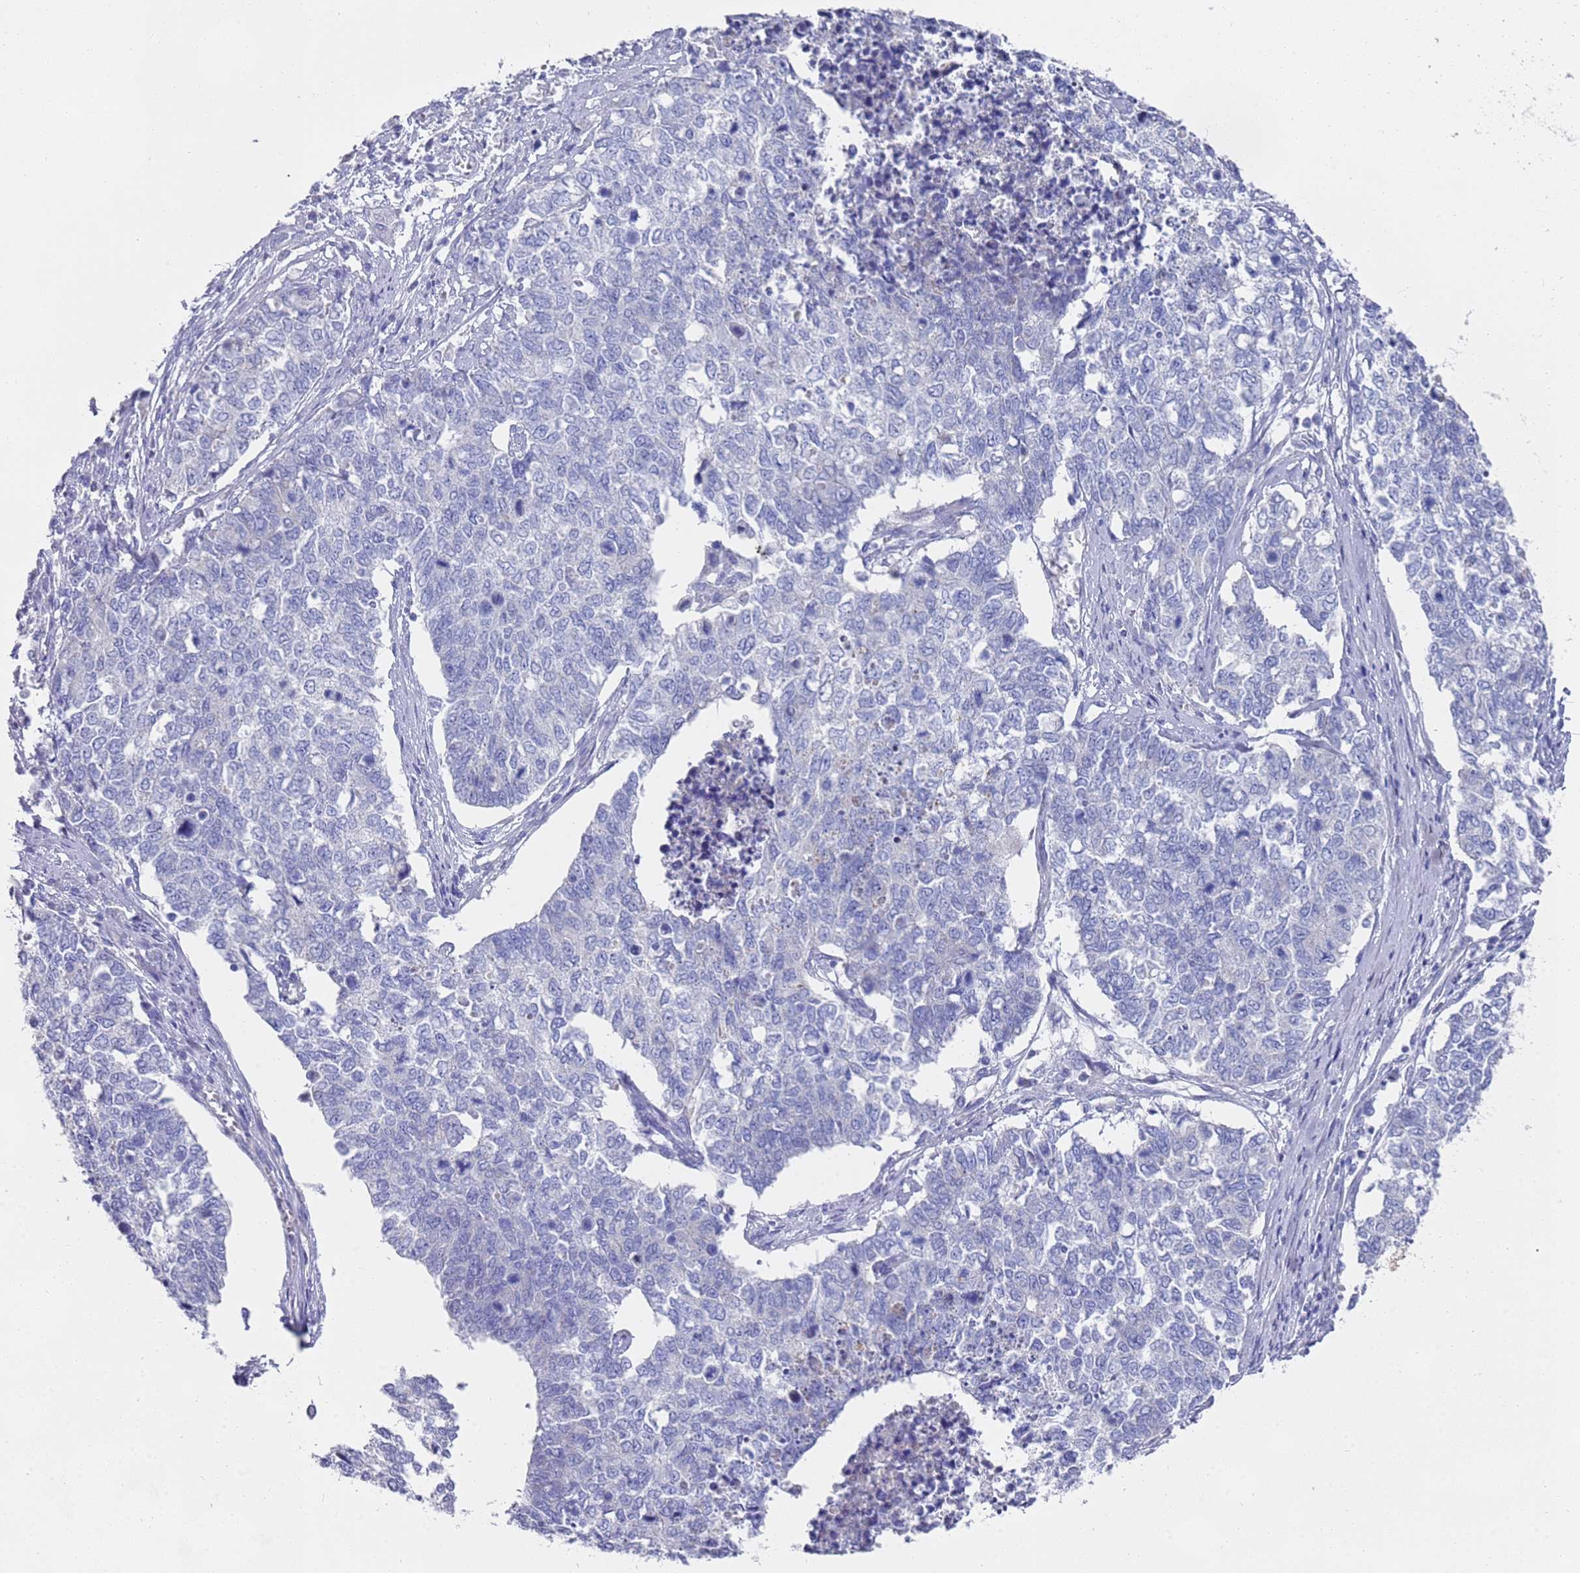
{"staining": {"intensity": "negative", "quantity": "none", "location": "none"}, "tissue": "cervical cancer", "cell_type": "Tumor cells", "image_type": "cancer", "snomed": [{"axis": "morphology", "description": "Squamous cell carcinoma, NOS"}, {"axis": "topography", "description": "Cervix"}], "caption": "Immunohistochemistry of human cervical cancer (squamous cell carcinoma) demonstrates no positivity in tumor cells.", "gene": "SCAPER", "patient": {"sex": "female", "age": 63}}